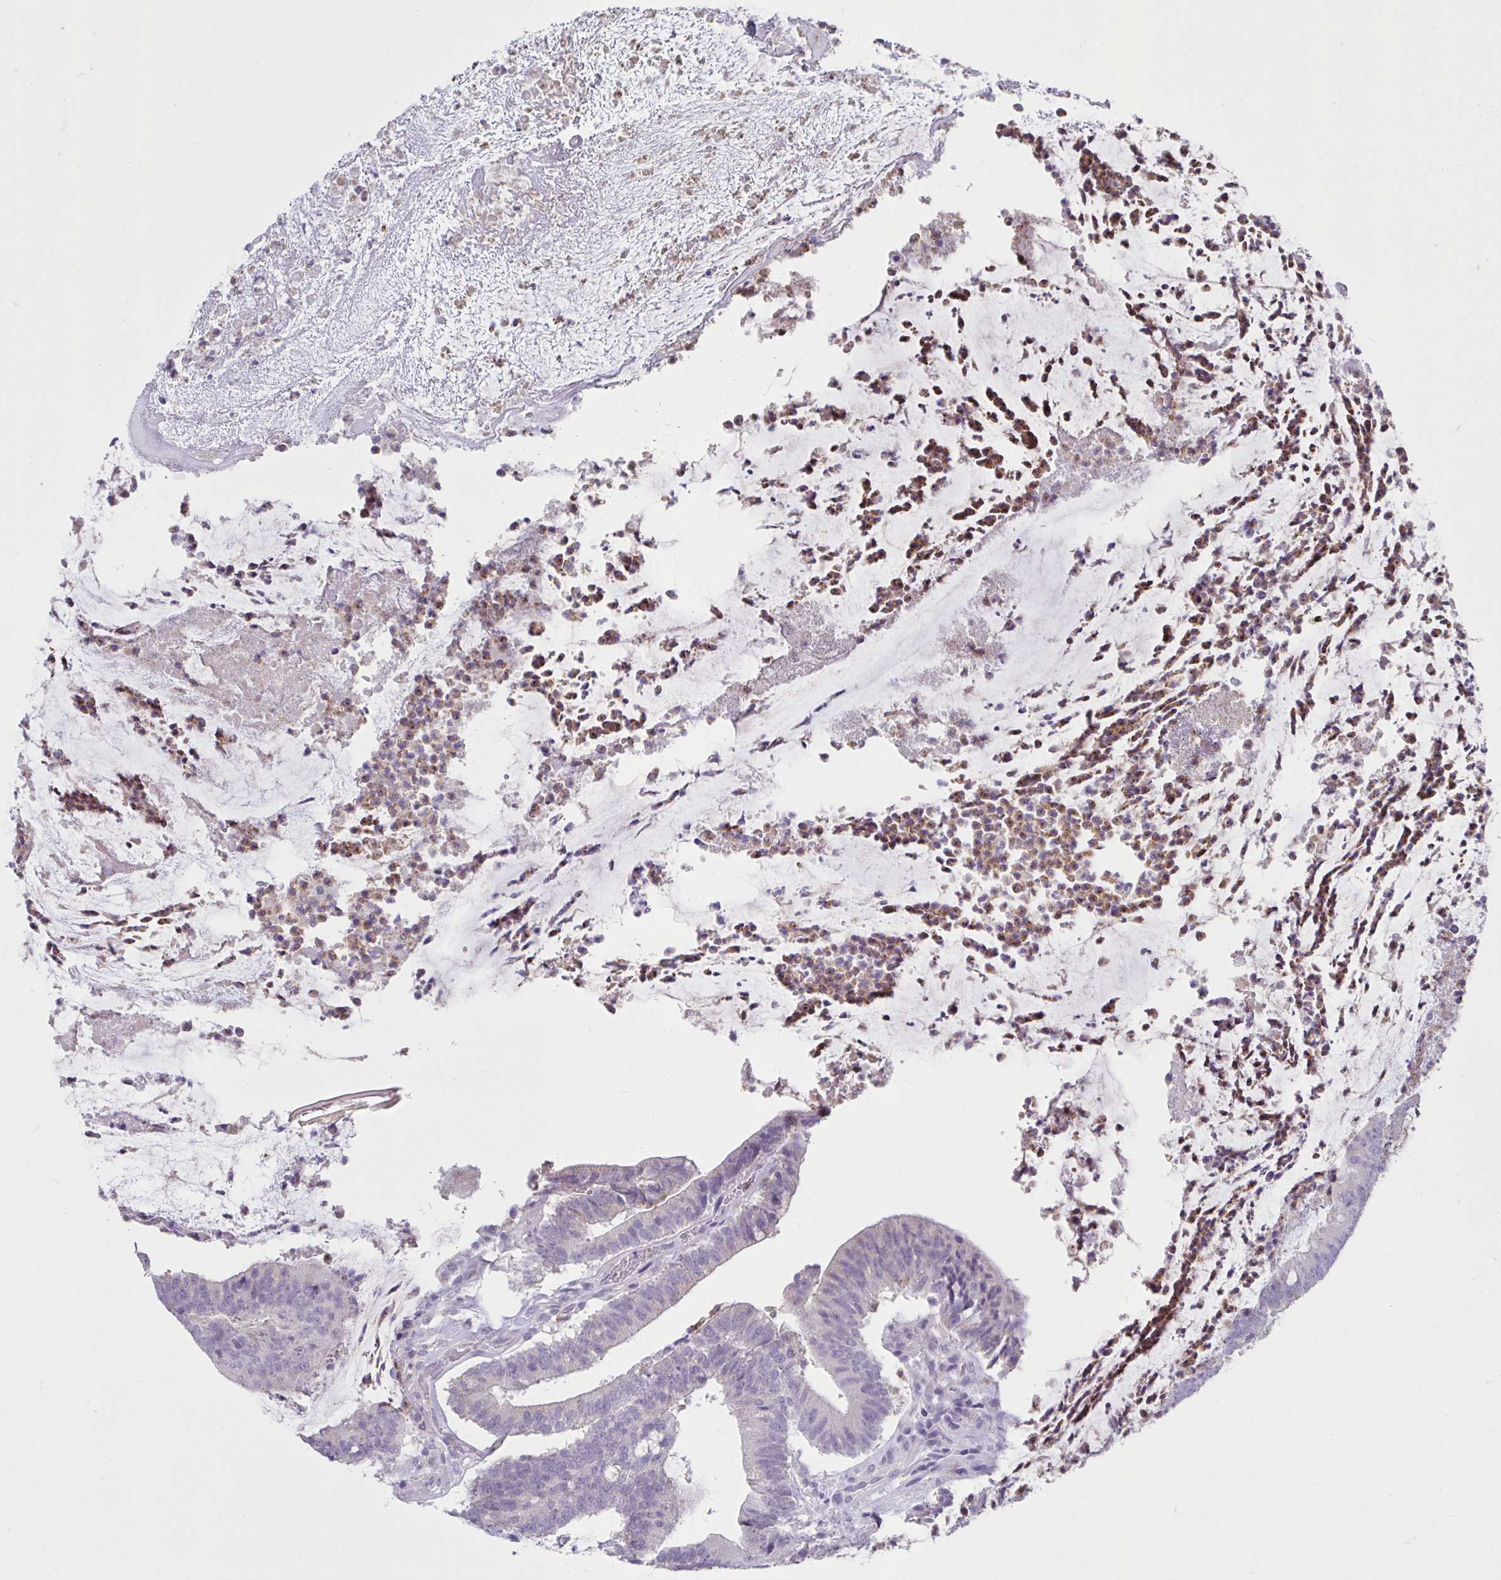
{"staining": {"intensity": "negative", "quantity": "none", "location": "none"}, "tissue": "colorectal cancer", "cell_type": "Tumor cells", "image_type": "cancer", "snomed": [{"axis": "morphology", "description": "Adenocarcinoma, NOS"}, {"axis": "topography", "description": "Colon"}], "caption": "The immunohistochemistry histopathology image has no significant staining in tumor cells of colorectal adenocarcinoma tissue. The staining is performed using DAB brown chromogen with nuclei counter-stained in using hematoxylin.", "gene": "CXCR1", "patient": {"sex": "female", "age": 43}}